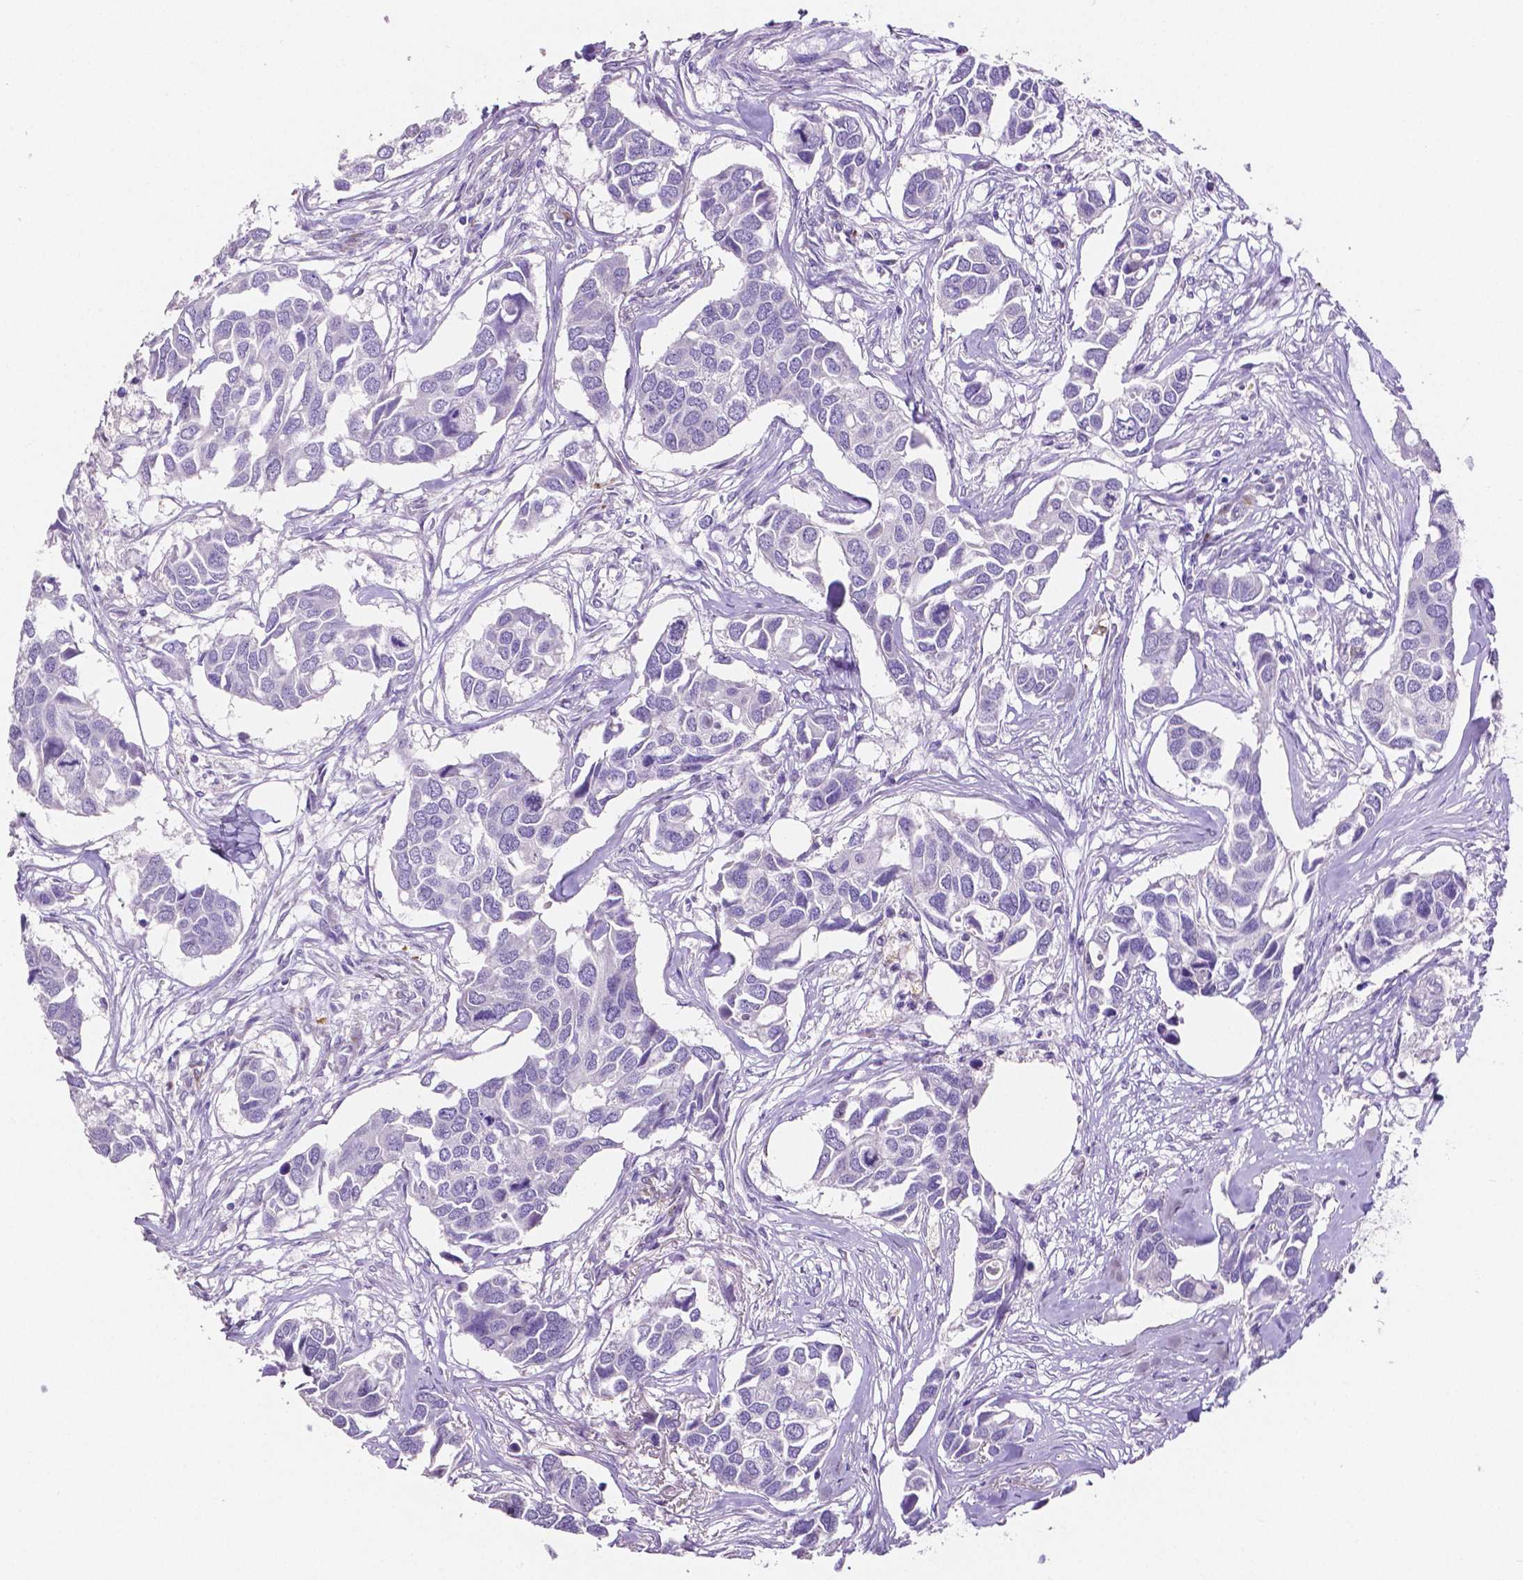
{"staining": {"intensity": "negative", "quantity": "none", "location": "none"}, "tissue": "breast cancer", "cell_type": "Tumor cells", "image_type": "cancer", "snomed": [{"axis": "morphology", "description": "Duct carcinoma"}, {"axis": "topography", "description": "Breast"}], "caption": "The histopathology image demonstrates no significant staining in tumor cells of breast cancer. (Immunohistochemistry (ihc), brightfield microscopy, high magnification).", "gene": "MMP9", "patient": {"sex": "female", "age": 83}}